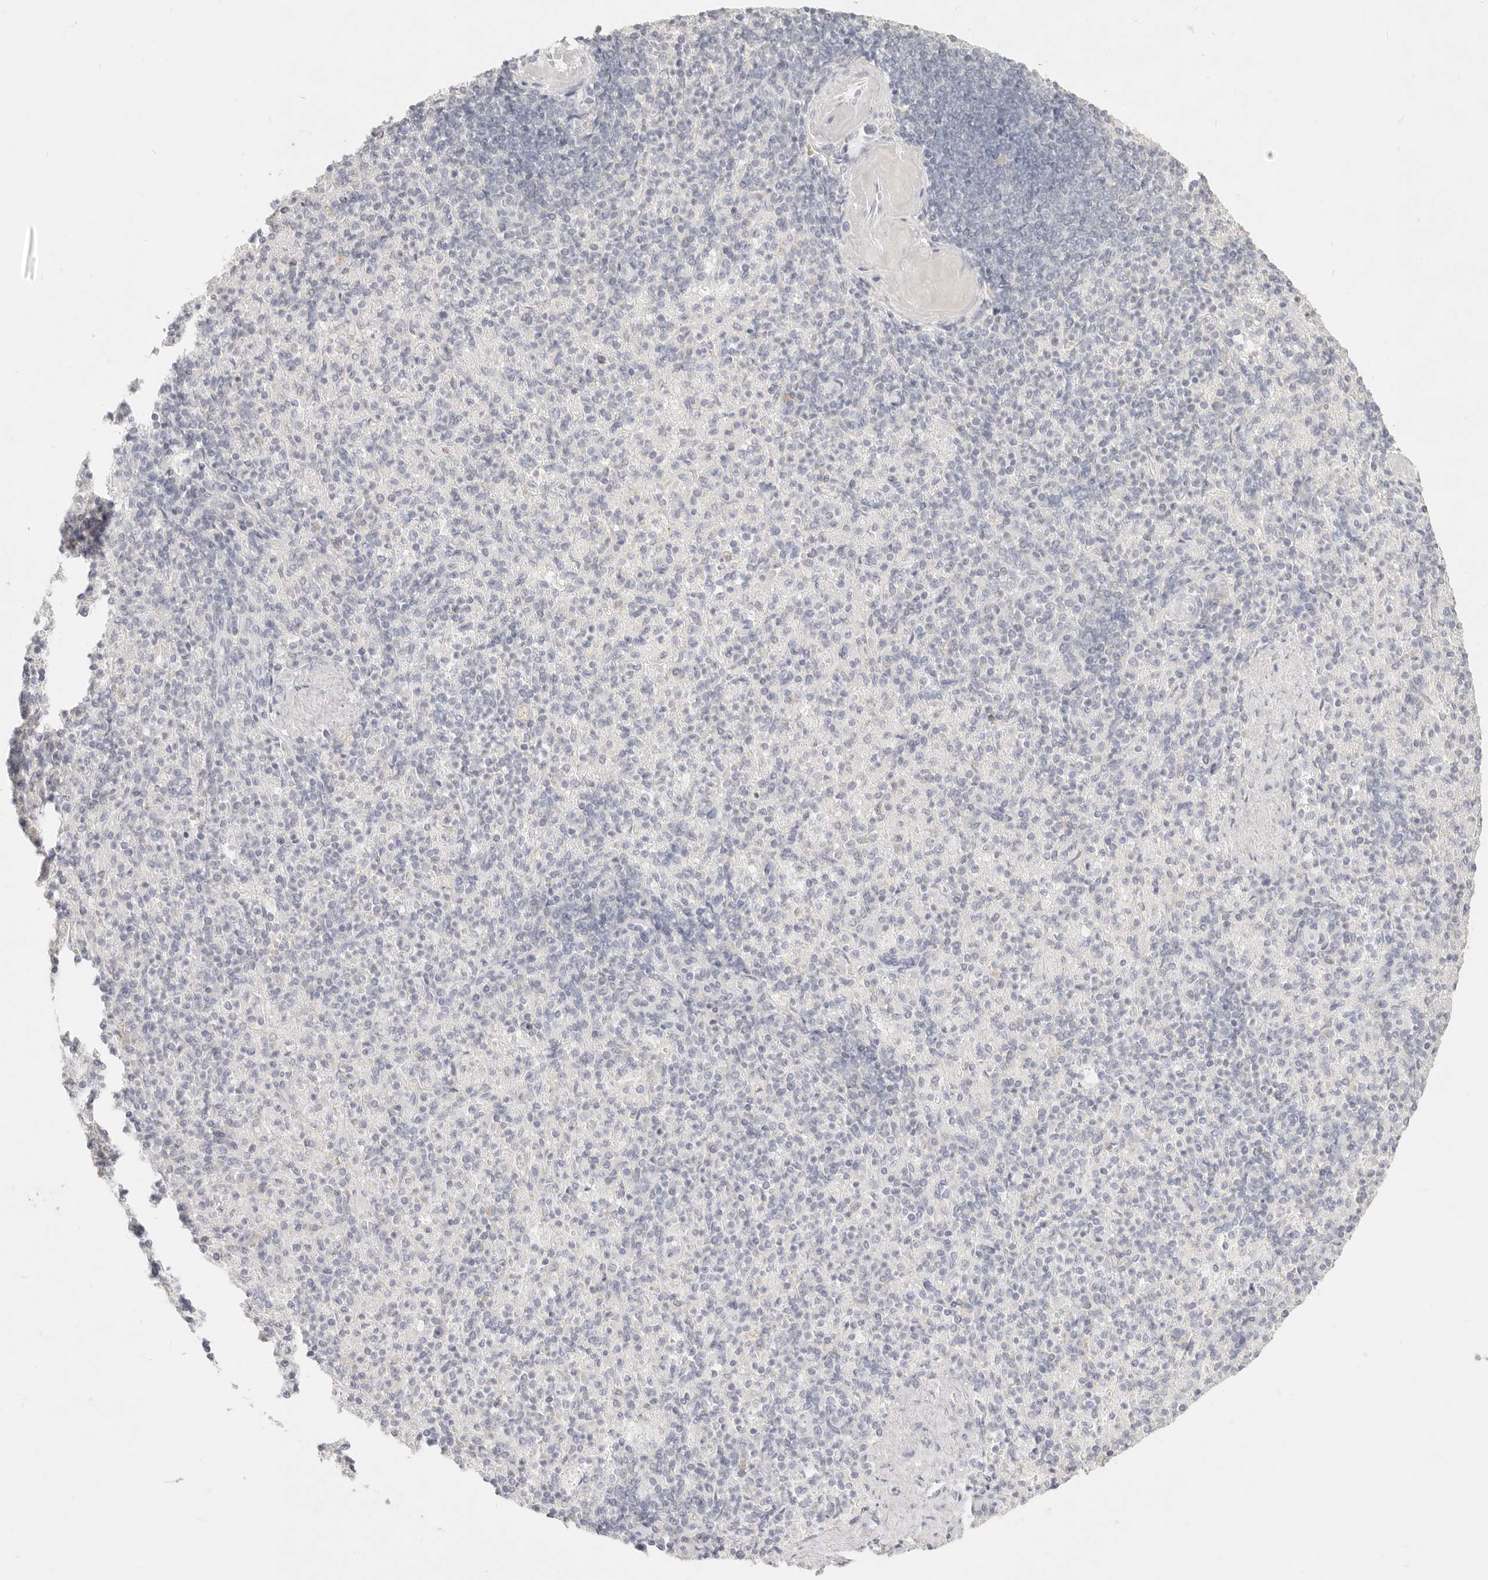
{"staining": {"intensity": "negative", "quantity": "none", "location": "none"}, "tissue": "spleen", "cell_type": "Cells in red pulp", "image_type": "normal", "snomed": [{"axis": "morphology", "description": "Normal tissue, NOS"}, {"axis": "topography", "description": "Spleen"}], "caption": "Protein analysis of benign spleen reveals no significant expression in cells in red pulp.", "gene": "EPCAM", "patient": {"sex": "female", "age": 74}}